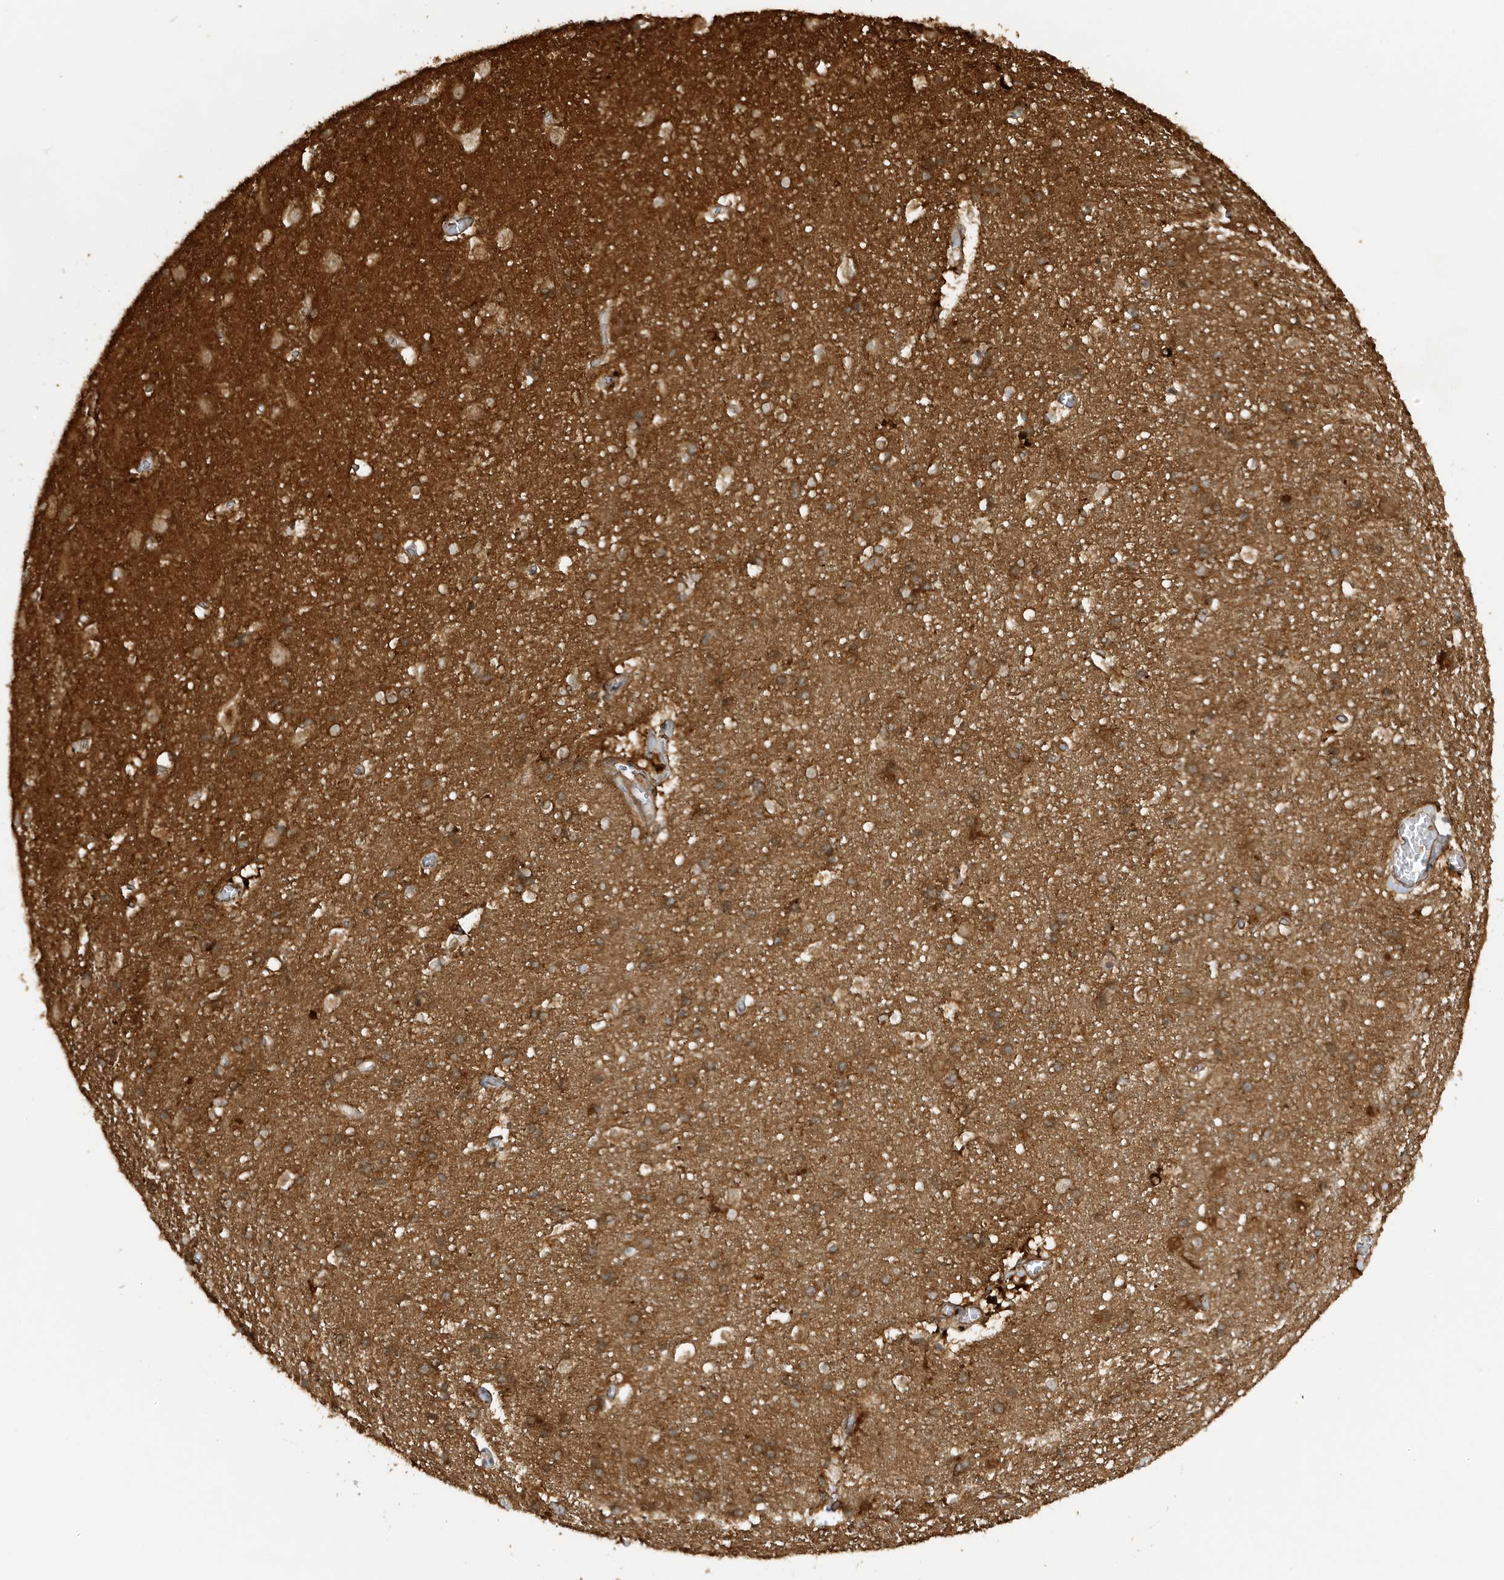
{"staining": {"intensity": "moderate", "quantity": ">75%", "location": "cytoplasmic/membranous"}, "tissue": "cerebral cortex", "cell_type": "Endothelial cells", "image_type": "normal", "snomed": [{"axis": "morphology", "description": "Normal tissue, NOS"}, {"axis": "topography", "description": "Cerebral cortex"}], "caption": "Endothelial cells show medium levels of moderate cytoplasmic/membranous staining in about >75% of cells in benign human cerebral cortex. (DAB = brown stain, brightfield microscopy at high magnification).", "gene": "CDC42EP3", "patient": {"sex": "male", "age": 54}}